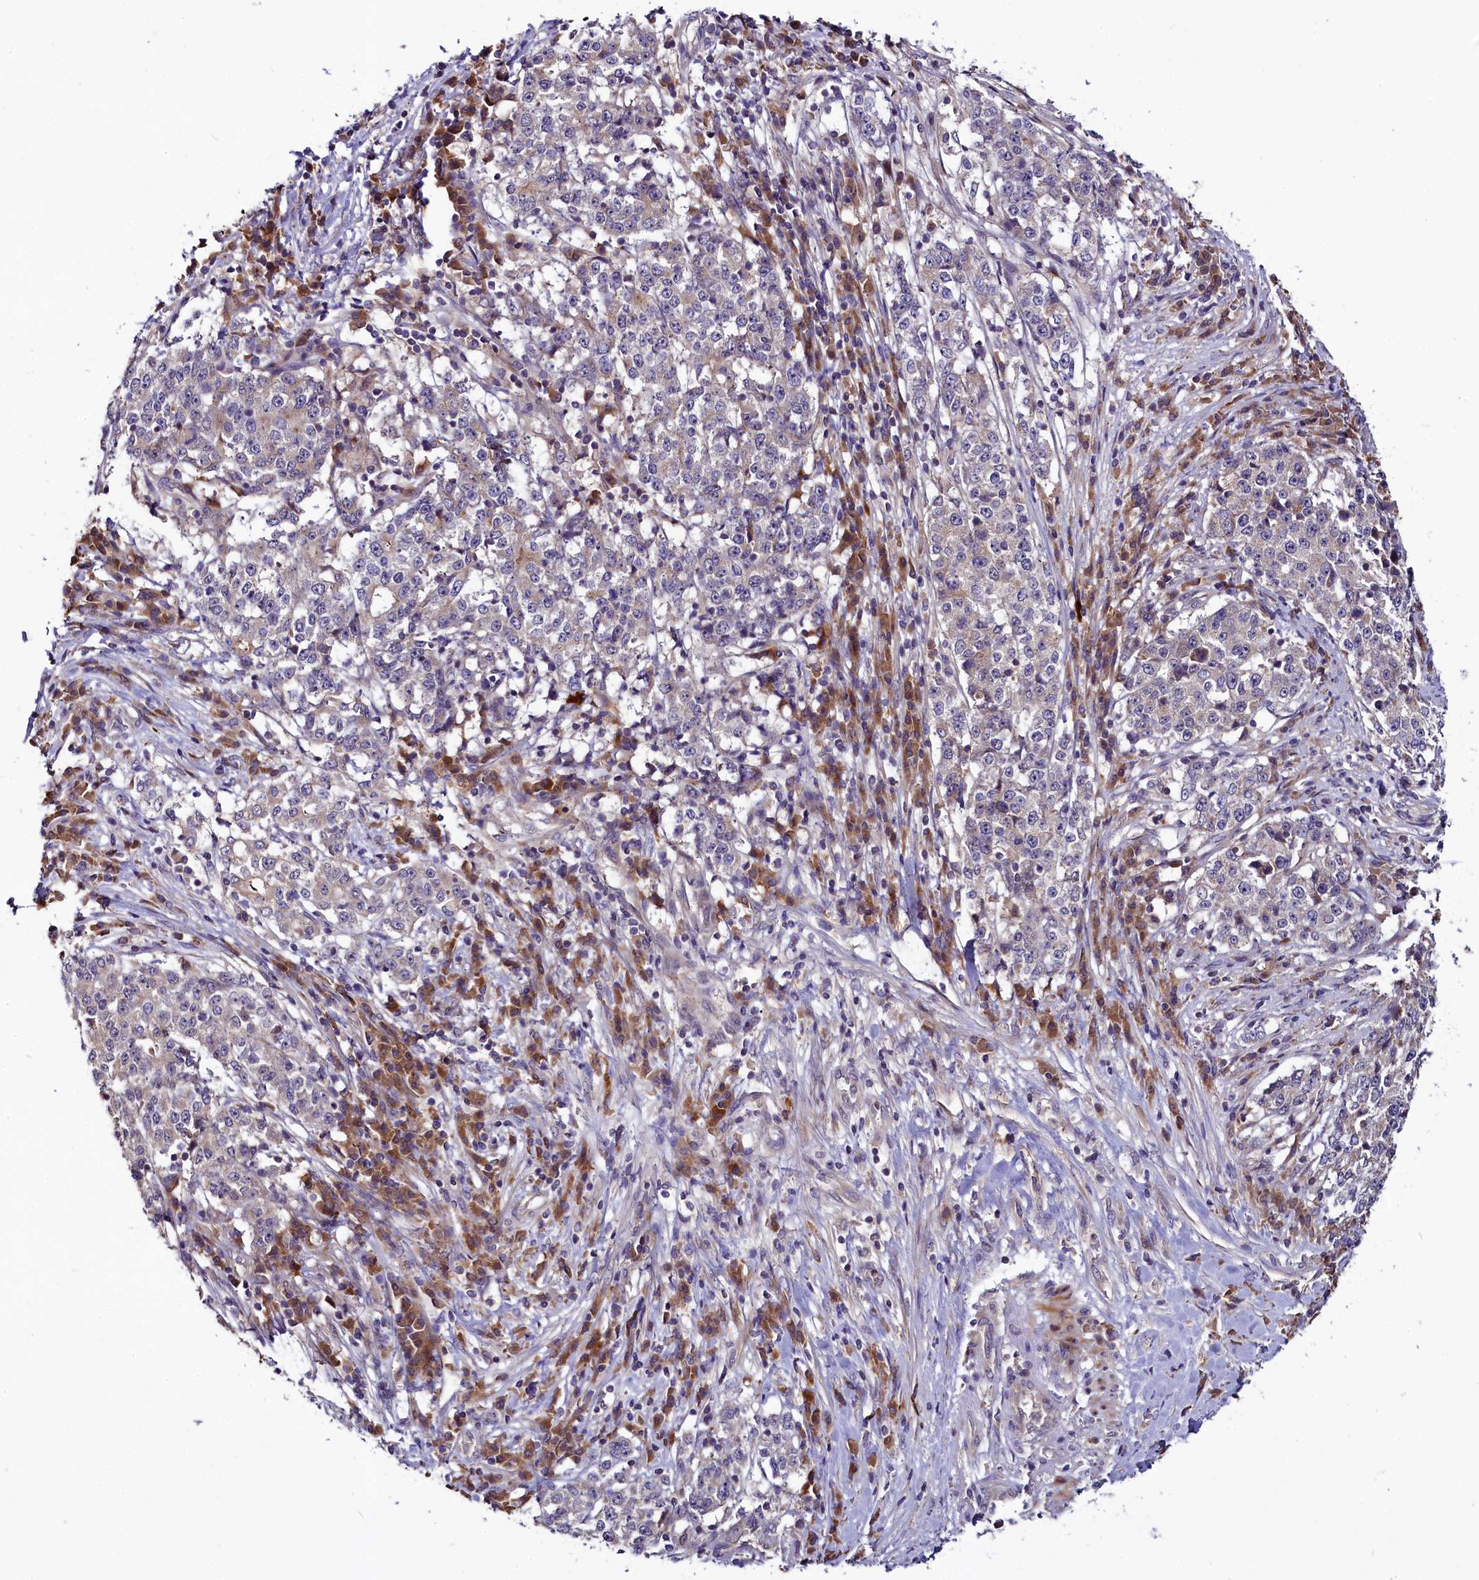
{"staining": {"intensity": "negative", "quantity": "none", "location": "none"}, "tissue": "stomach cancer", "cell_type": "Tumor cells", "image_type": "cancer", "snomed": [{"axis": "morphology", "description": "Adenocarcinoma, NOS"}, {"axis": "topography", "description": "Stomach"}], "caption": "Adenocarcinoma (stomach) was stained to show a protein in brown. There is no significant expression in tumor cells. (DAB (3,3'-diaminobenzidine) immunohistochemistry visualized using brightfield microscopy, high magnification).", "gene": "RPUSD2", "patient": {"sex": "male", "age": 59}}